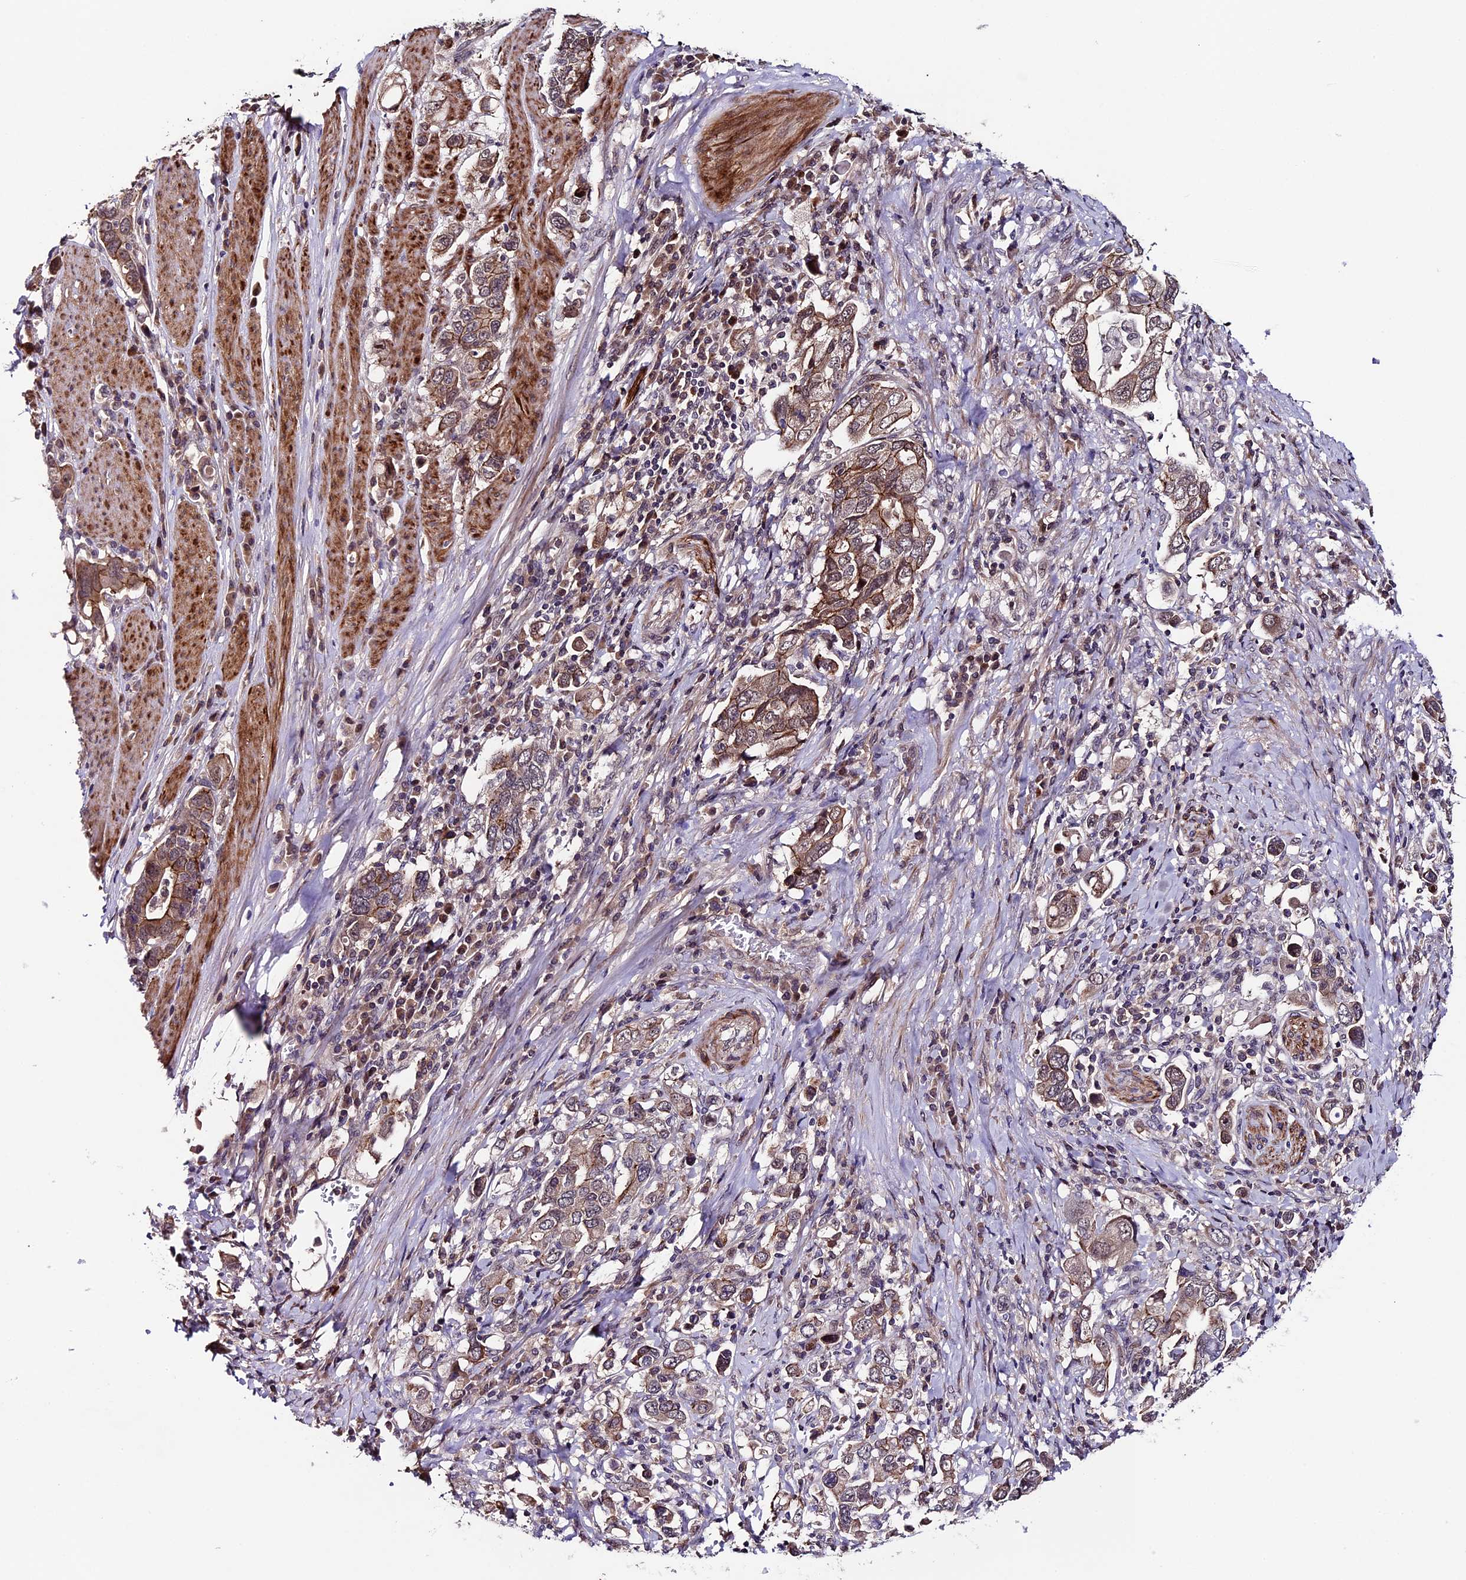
{"staining": {"intensity": "weak", "quantity": "<25%", "location": "cytoplasmic/membranous"}, "tissue": "stomach cancer", "cell_type": "Tumor cells", "image_type": "cancer", "snomed": [{"axis": "morphology", "description": "Adenocarcinoma, NOS"}, {"axis": "topography", "description": "Stomach, upper"}, {"axis": "topography", "description": "Stomach"}], "caption": "High magnification brightfield microscopy of stomach cancer (adenocarcinoma) stained with DAB (3,3'-diaminobenzidine) (brown) and counterstained with hematoxylin (blue): tumor cells show no significant expression.", "gene": "SIPA1L3", "patient": {"sex": "male", "age": 62}}